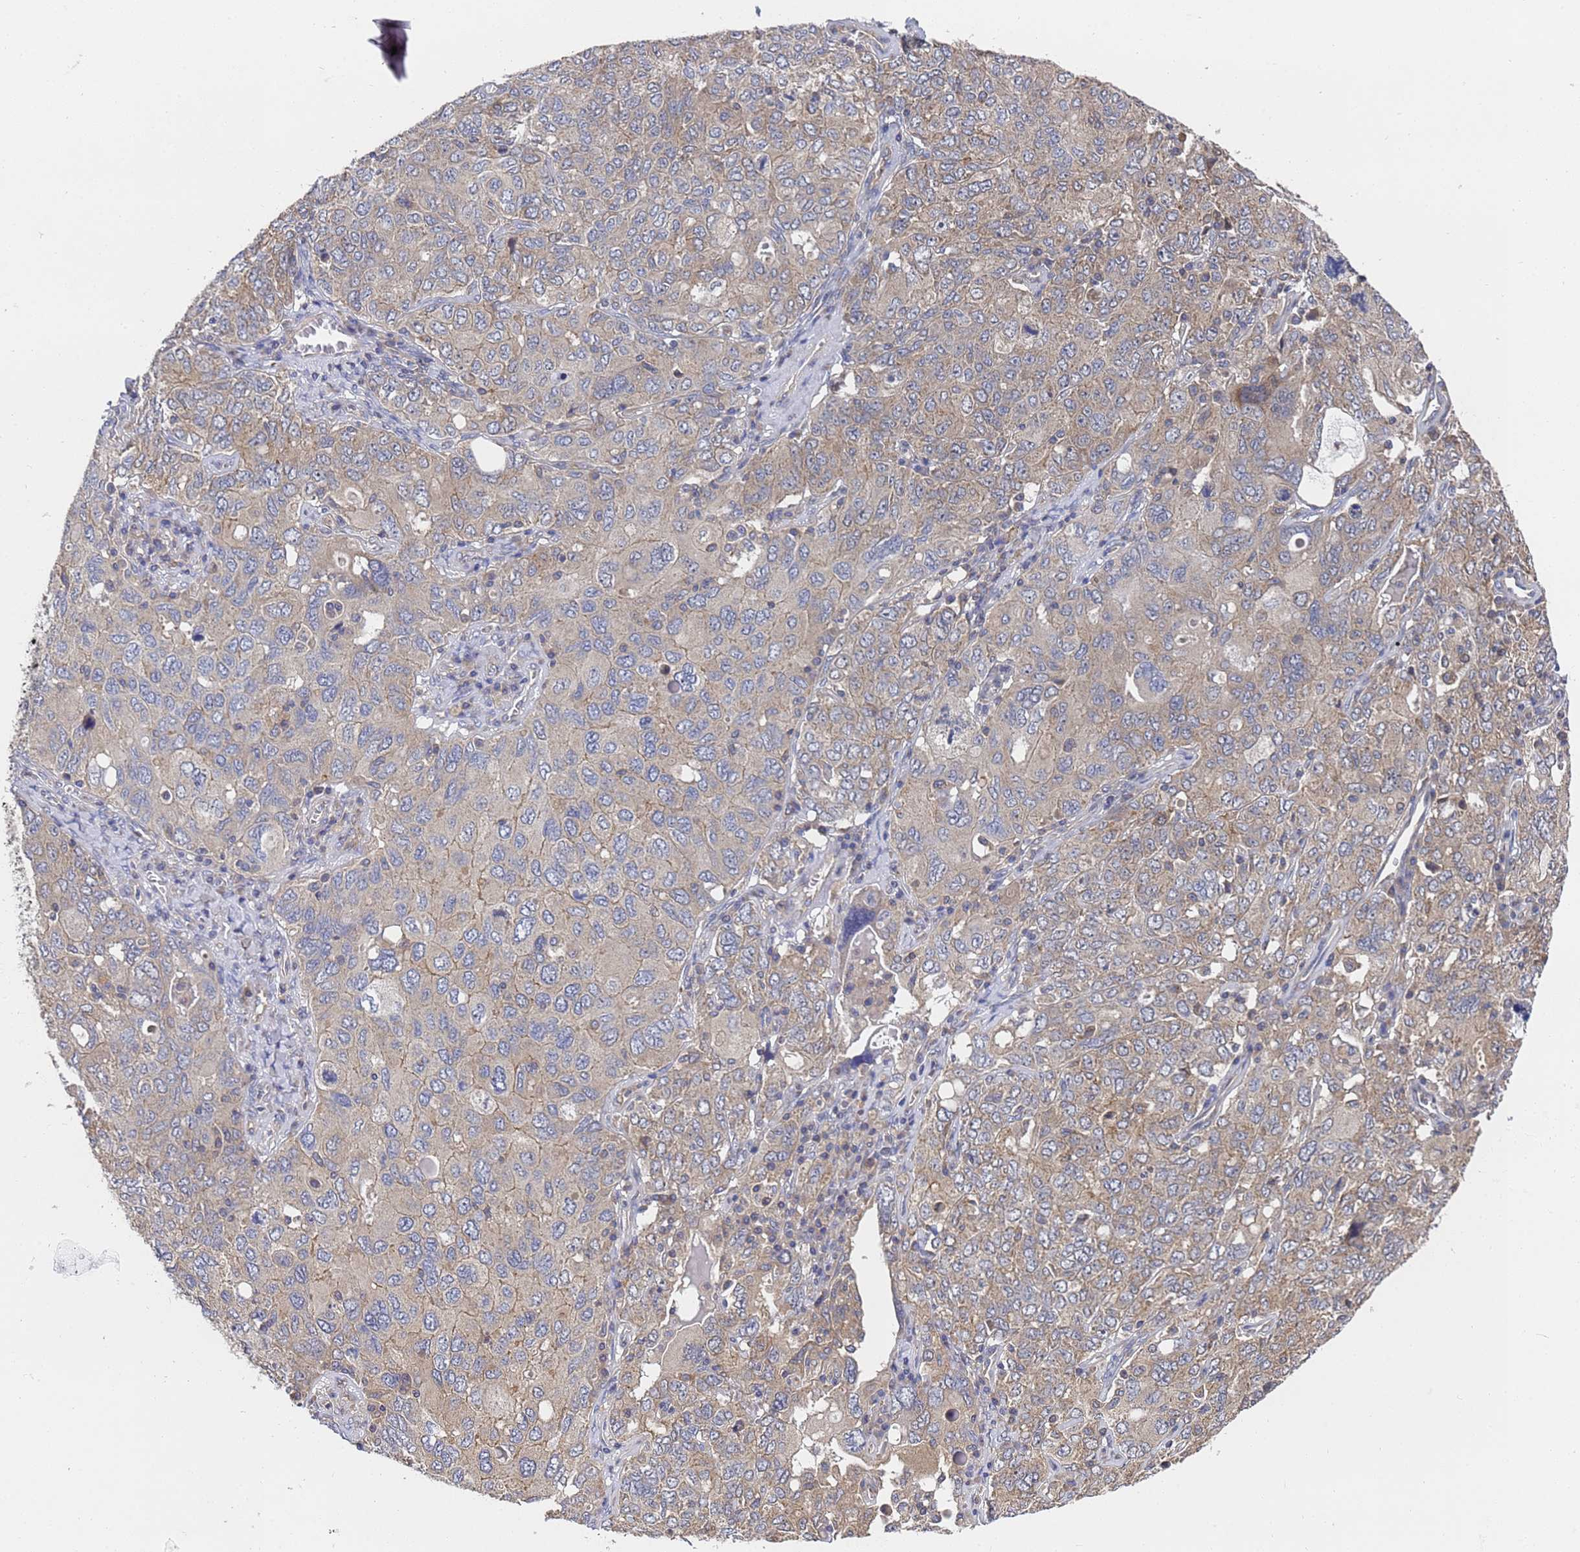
{"staining": {"intensity": "weak", "quantity": "25%-75%", "location": "cytoplasmic/membranous"}, "tissue": "ovarian cancer", "cell_type": "Tumor cells", "image_type": "cancer", "snomed": [{"axis": "morphology", "description": "Carcinoma, endometroid"}, {"axis": "topography", "description": "Ovary"}], "caption": "Protein expression analysis of ovarian cancer demonstrates weak cytoplasmic/membranous staining in about 25%-75% of tumor cells.", "gene": "ALS2CL", "patient": {"sex": "female", "age": 62}}